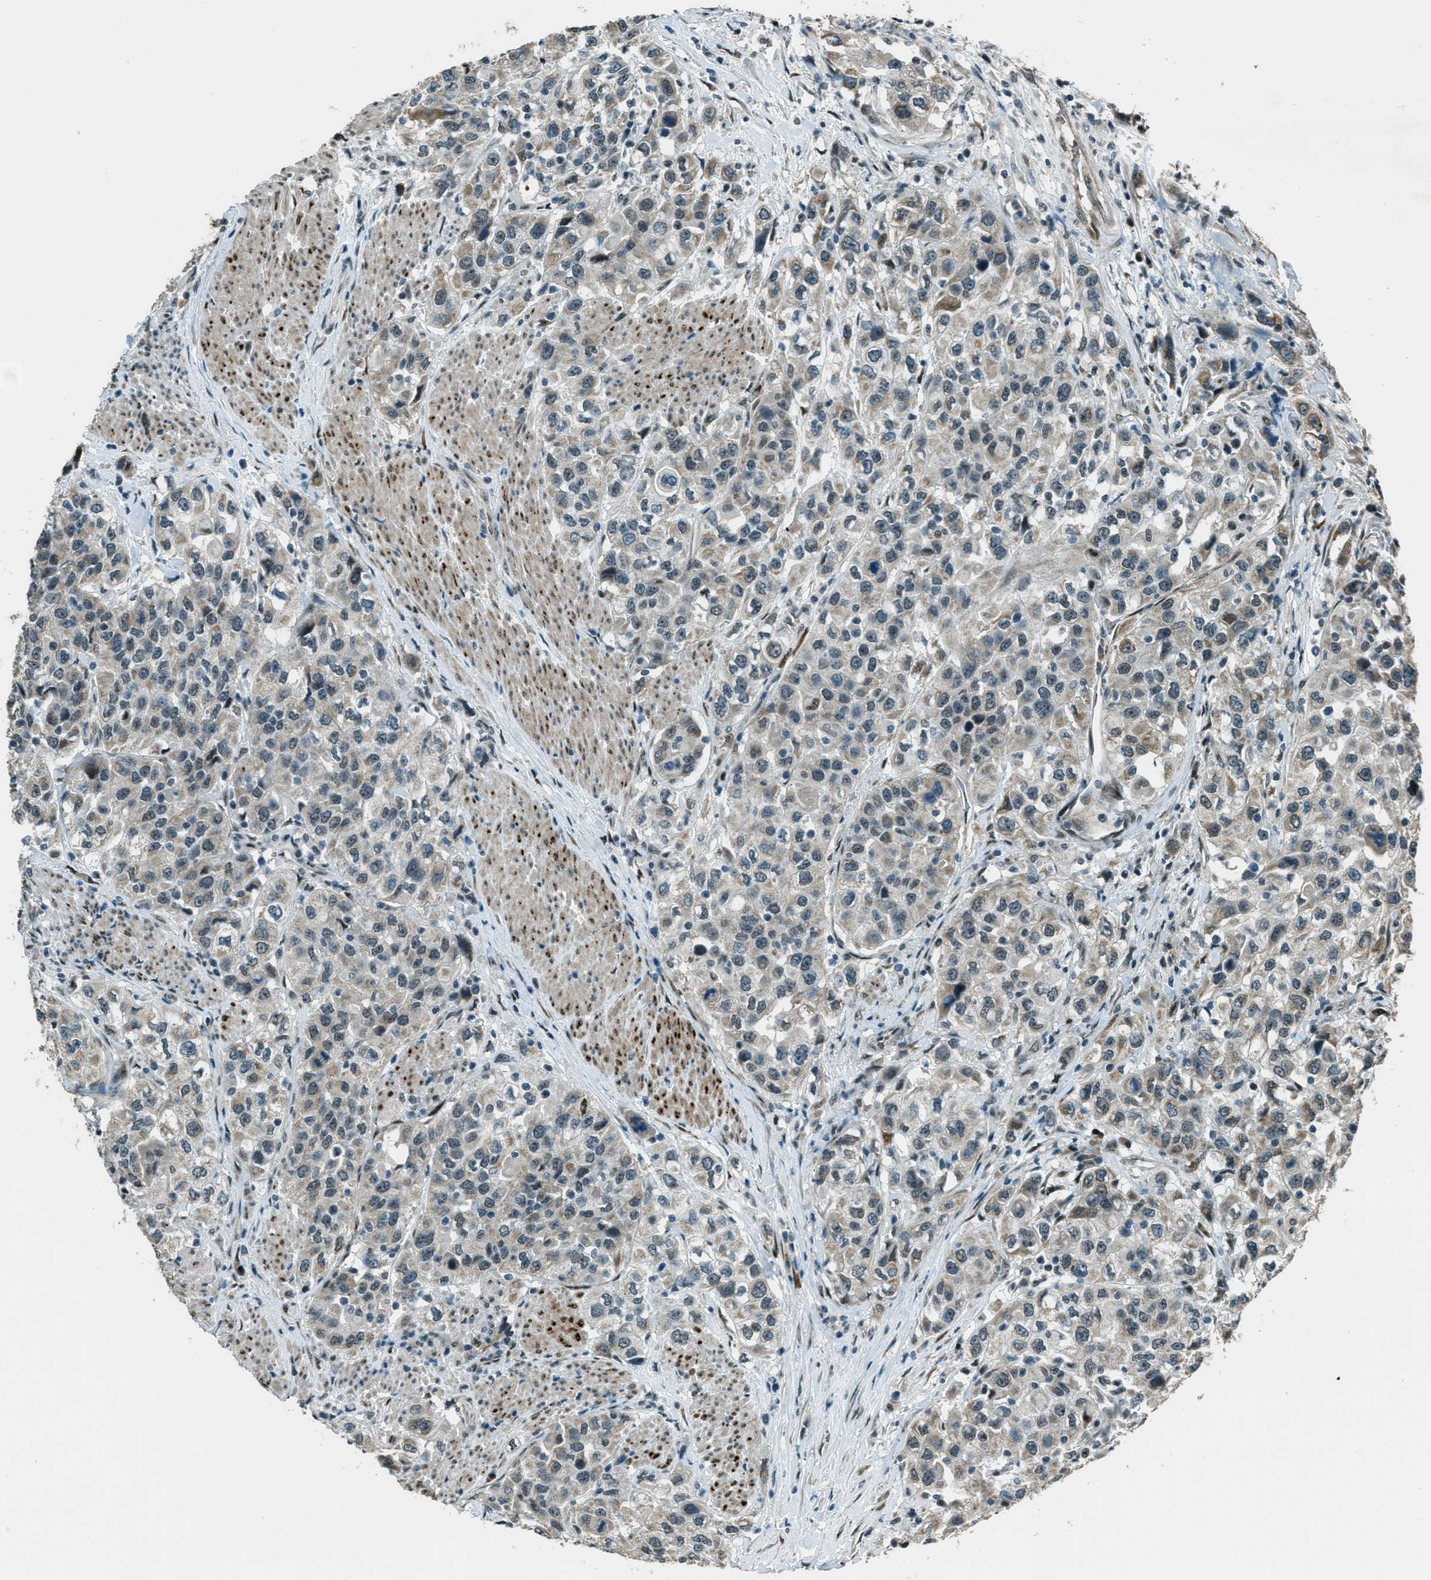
{"staining": {"intensity": "weak", "quantity": "25%-75%", "location": "cytoplasmic/membranous"}, "tissue": "urothelial cancer", "cell_type": "Tumor cells", "image_type": "cancer", "snomed": [{"axis": "morphology", "description": "Urothelial carcinoma, High grade"}, {"axis": "topography", "description": "Urinary bladder"}], "caption": "Human urothelial cancer stained for a protein (brown) shows weak cytoplasmic/membranous positive expression in about 25%-75% of tumor cells.", "gene": "TARDBP", "patient": {"sex": "female", "age": 80}}